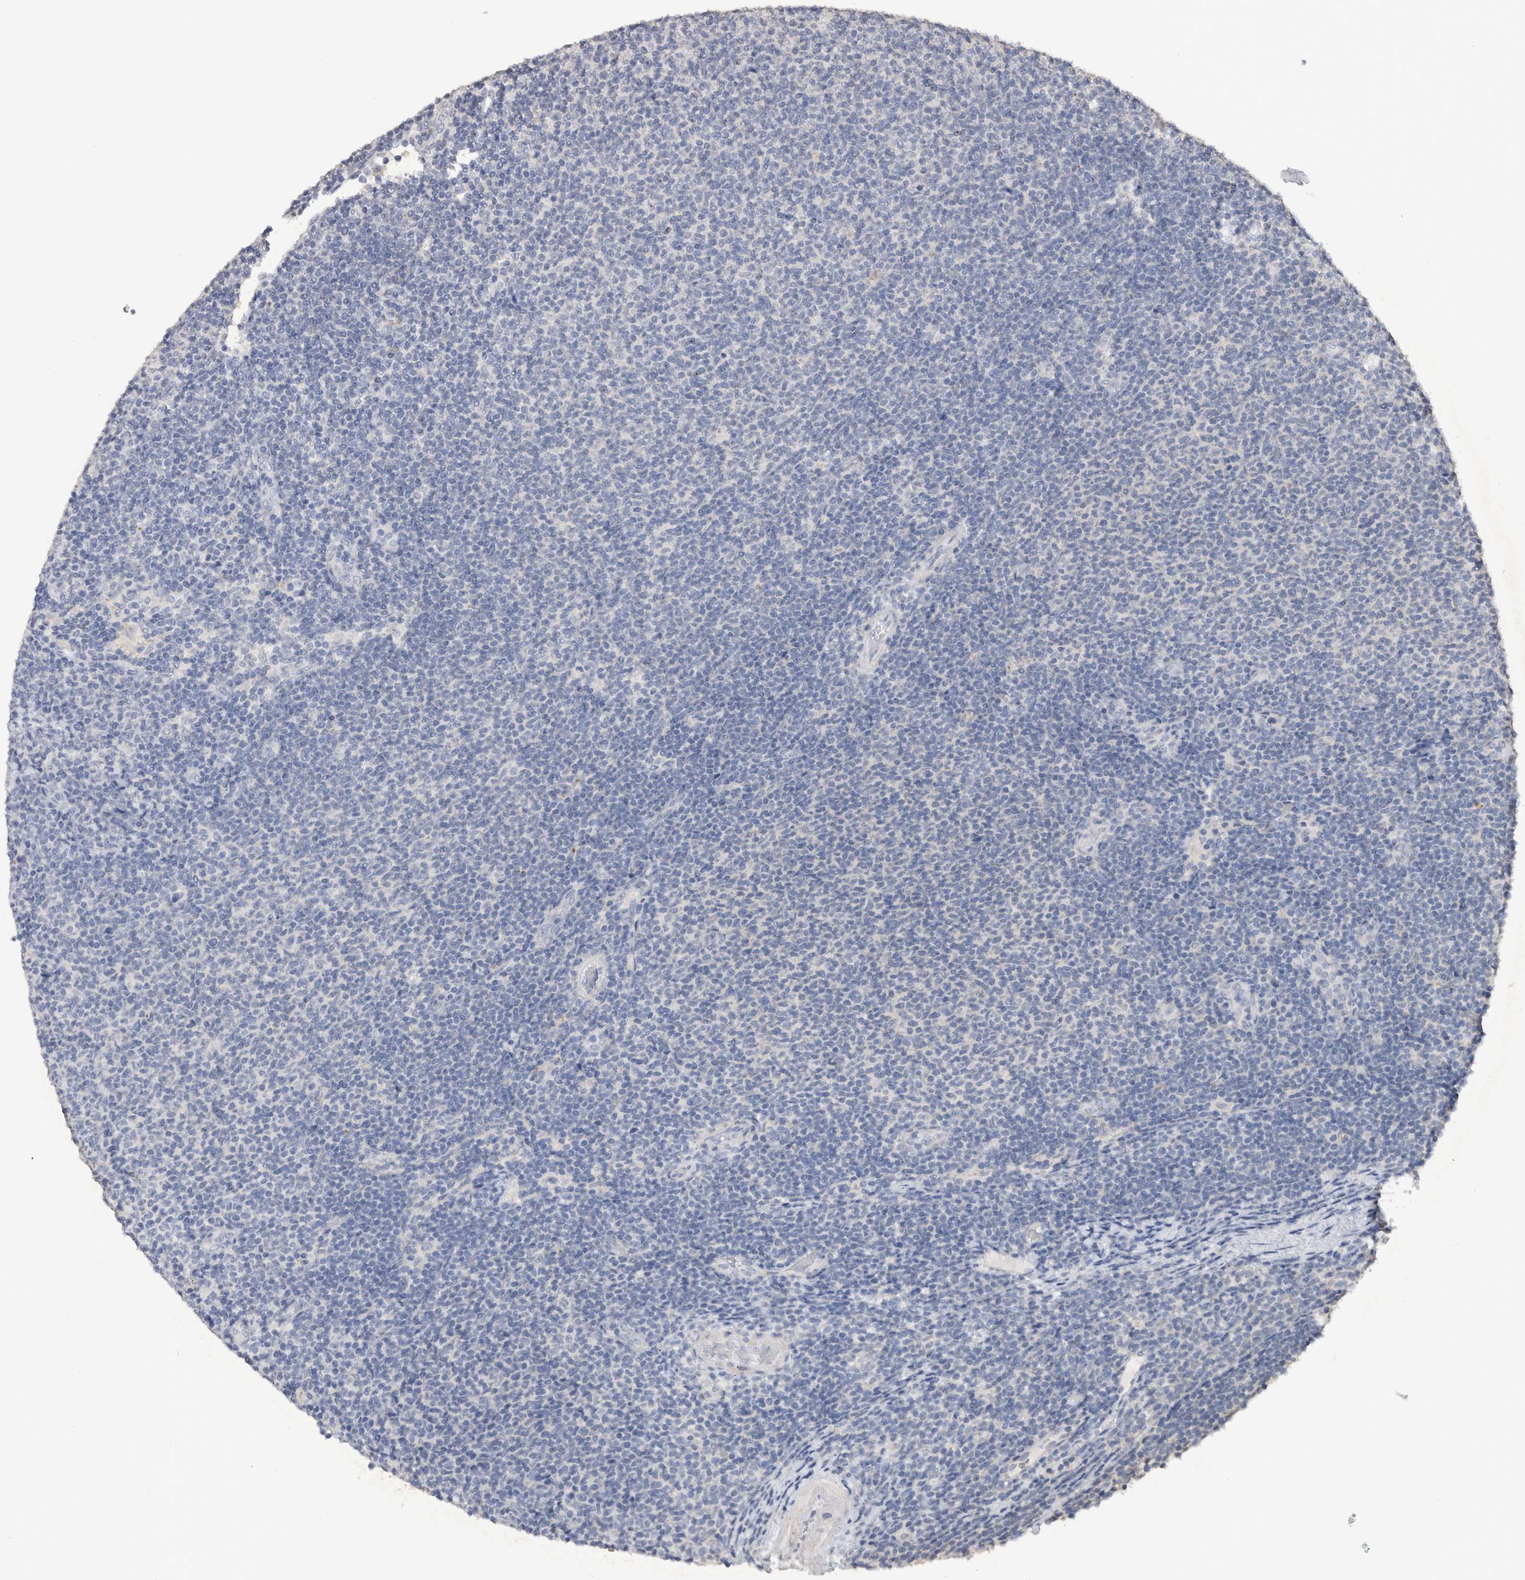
{"staining": {"intensity": "negative", "quantity": "none", "location": "none"}, "tissue": "lymphoma", "cell_type": "Tumor cells", "image_type": "cancer", "snomed": [{"axis": "morphology", "description": "Malignant lymphoma, non-Hodgkin's type, Low grade"}, {"axis": "topography", "description": "Lymph node"}], "caption": "Protein analysis of lymphoma demonstrates no significant staining in tumor cells.", "gene": "CDH6", "patient": {"sex": "male", "age": 66}}